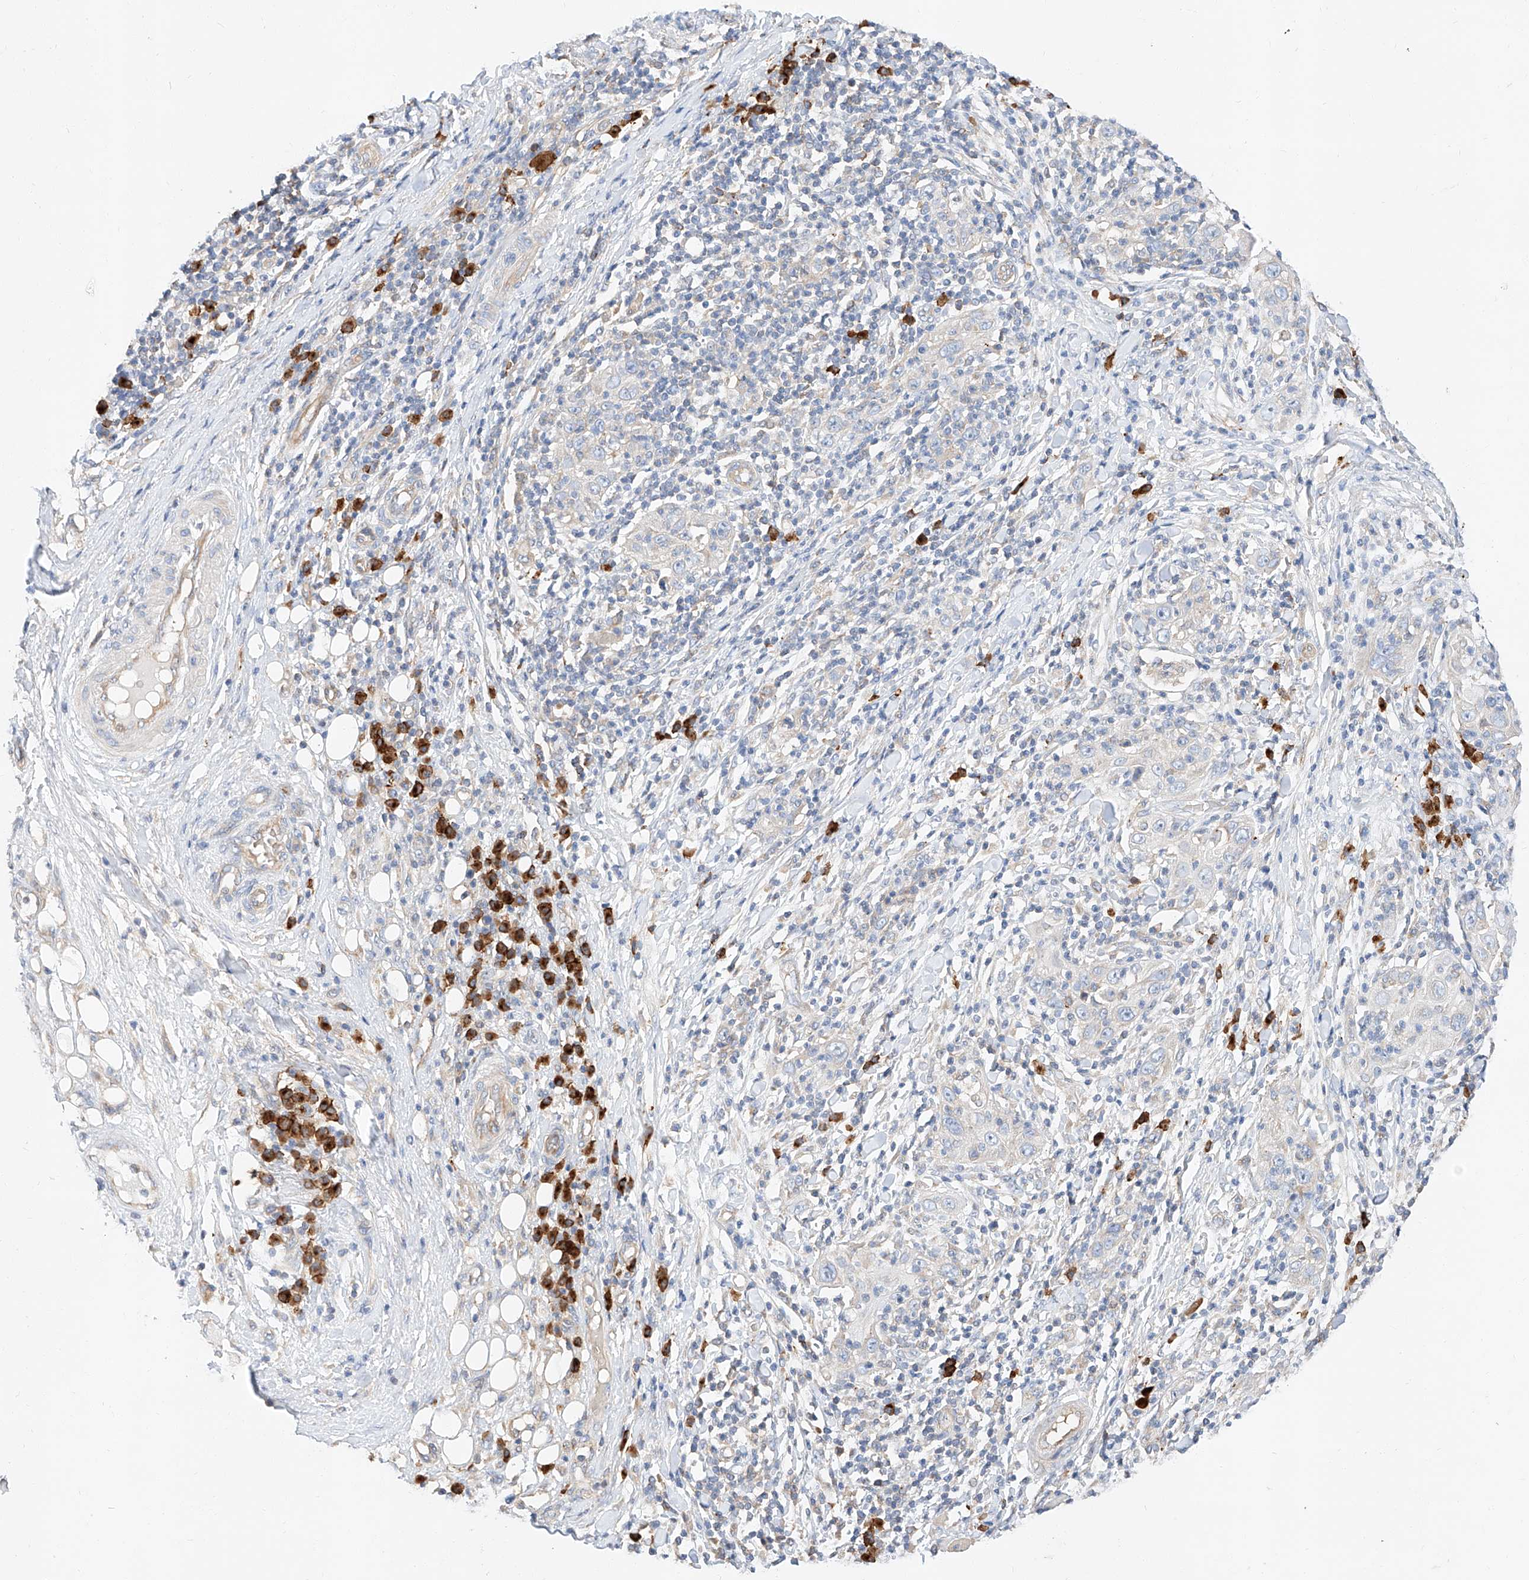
{"staining": {"intensity": "negative", "quantity": "none", "location": "none"}, "tissue": "skin cancer", "cell_type": "Tumor cells", "image_type": "cancer", "snomed": [{"axis": "morphology", "description": "Squamous cell carcinoma, NOS"}, {"axis": "topography", "description": "Skin"}], "caption": "High power microscopy micrograph of an immunohistochemistry (IHC) histopathology image of skin cancer (squamous cell carcinoma), revealing no significant positivity in tumor cells.", "gene": "GLMN", "patient": {"sex": "female", "age": 88}}